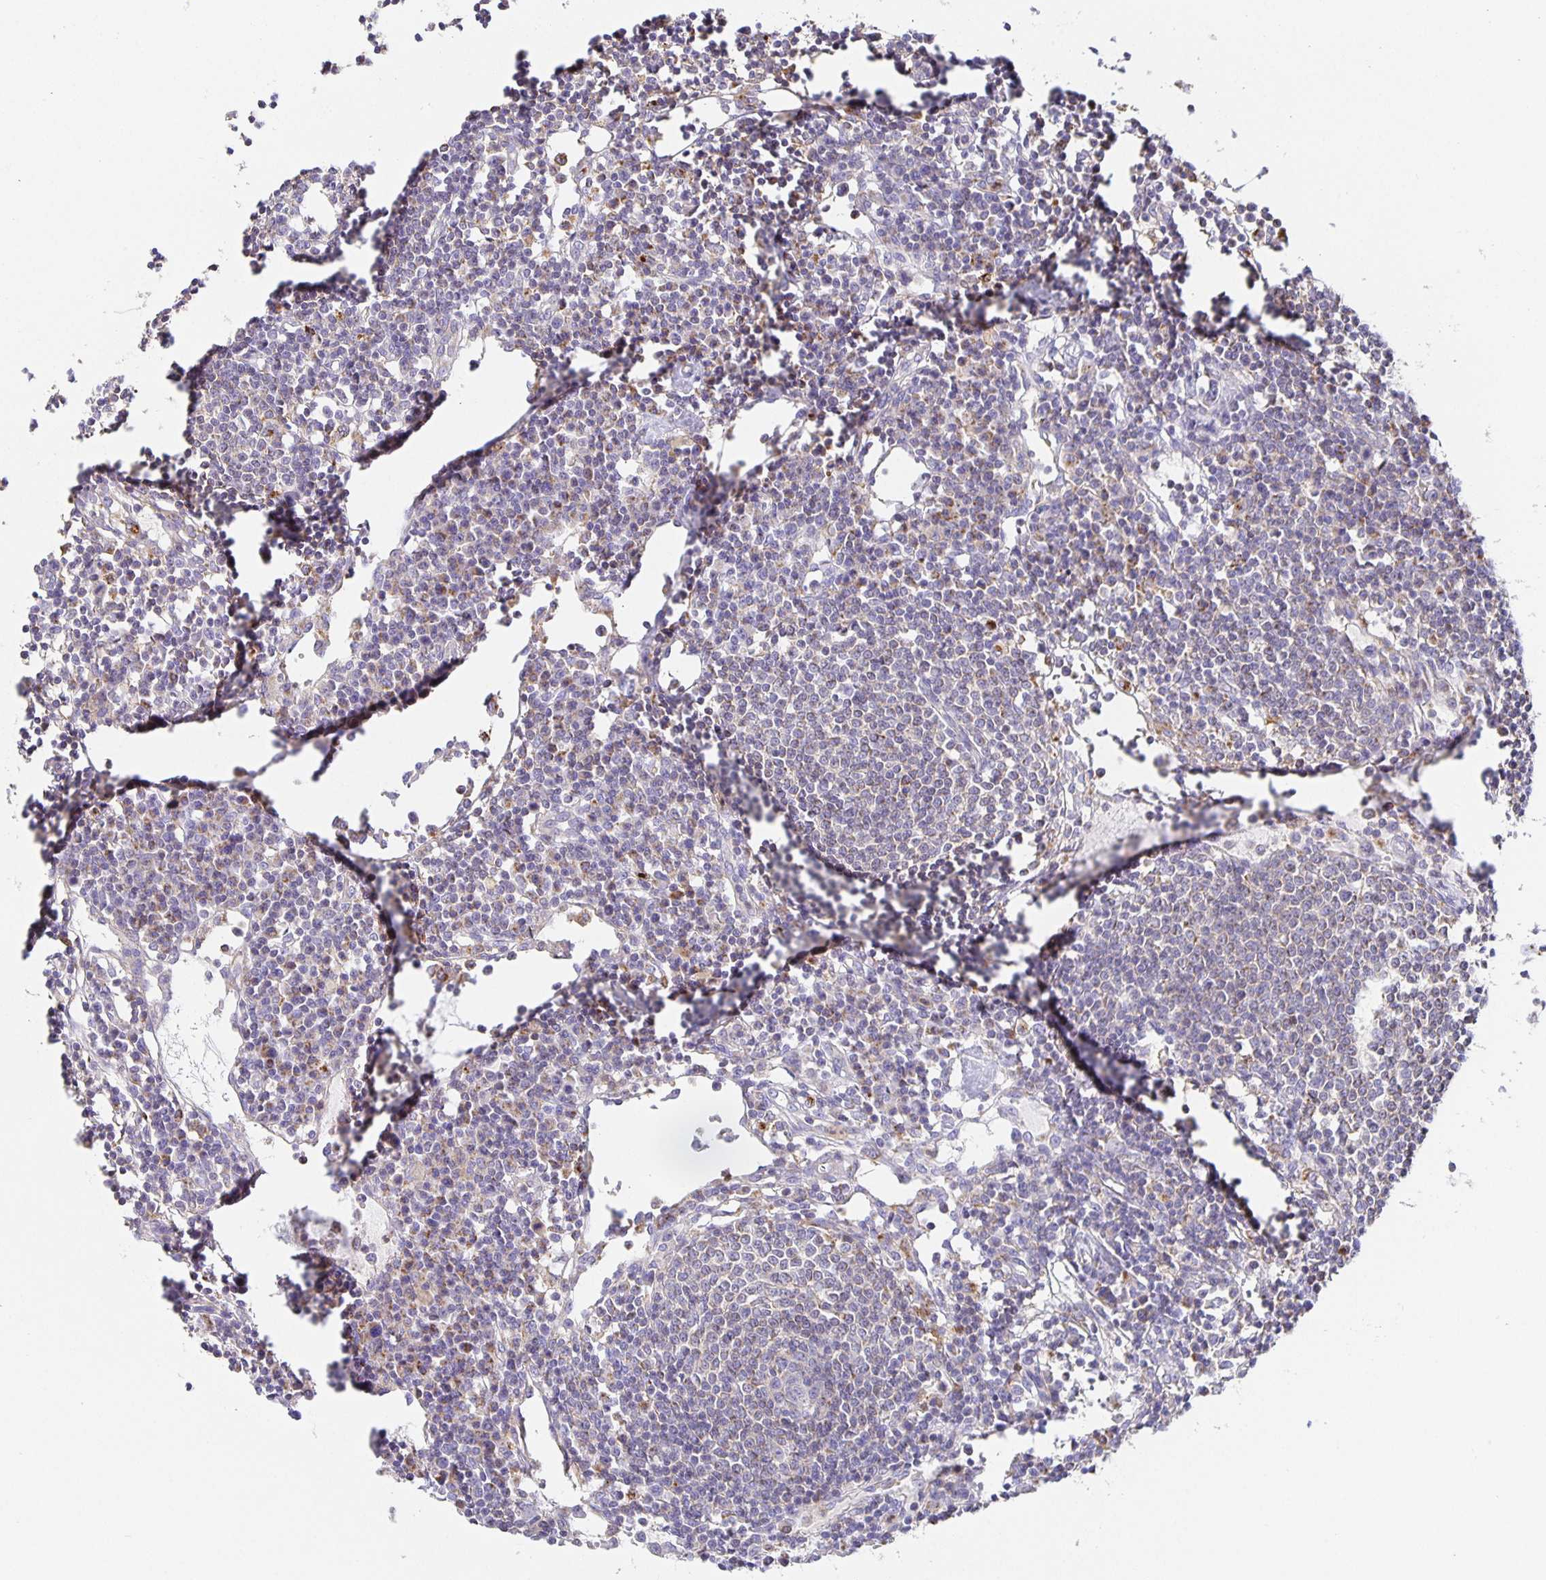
{"staining": {"intensity": "negative", "quantity": "none", "location": "none"}, "tissue": "lymph node", "cell_type": "Germinal center cells", "image_type": "normal", "snomed": [{"axis": "morphology", "description": "Normal tissue, NOS"}, {"axis": "topography", "description": "Lymph node"}], "caption": "IHC micrograph of unremarkable lymph node: human lymph node stained with DAB (3,3'-diaminobenzidine) displays no significant protein positivity in germinal center cells. (DAB immunohistochemistry, high magnification).", "gene": "FLRT3", "patient": {"sex": "female", "age": 78}}